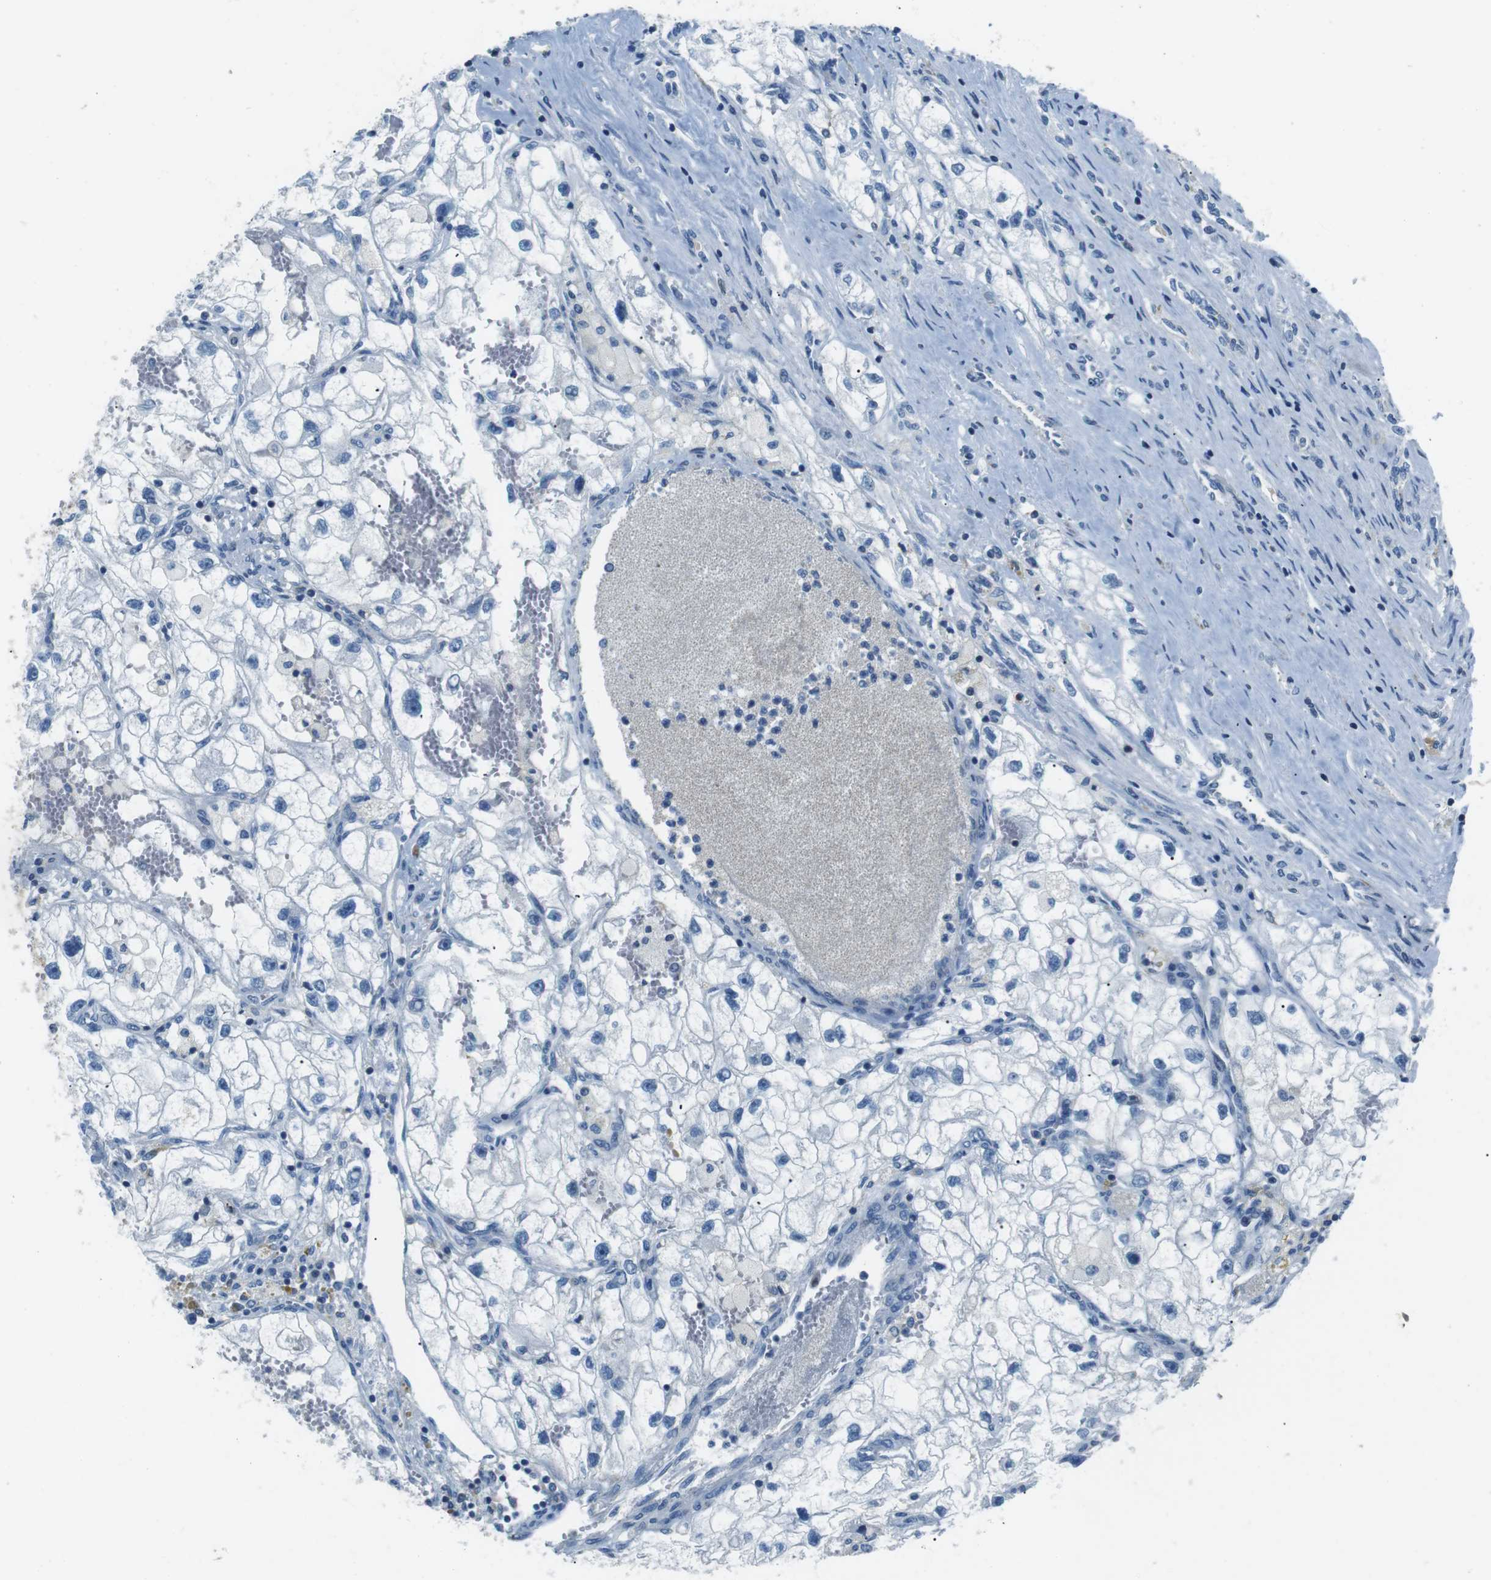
{"staining": {"intensity": "negative", "quantity": "none", "location": "none"}, "tissue": "renal cancer", "cell_type": "Tumor cells", "image_type": "cancer", "snomed": [{"axis": "morphology", "description": "Adenocarcinoma, NOS"}, {"axis": "topography", "description": "Kidney"}], "caption": "Immunohistochemical staining of renal cancer reveals no significant expression in tumor cells.", "gene": "ARVCF", "patient": {"sex": "female", "age": 70}}